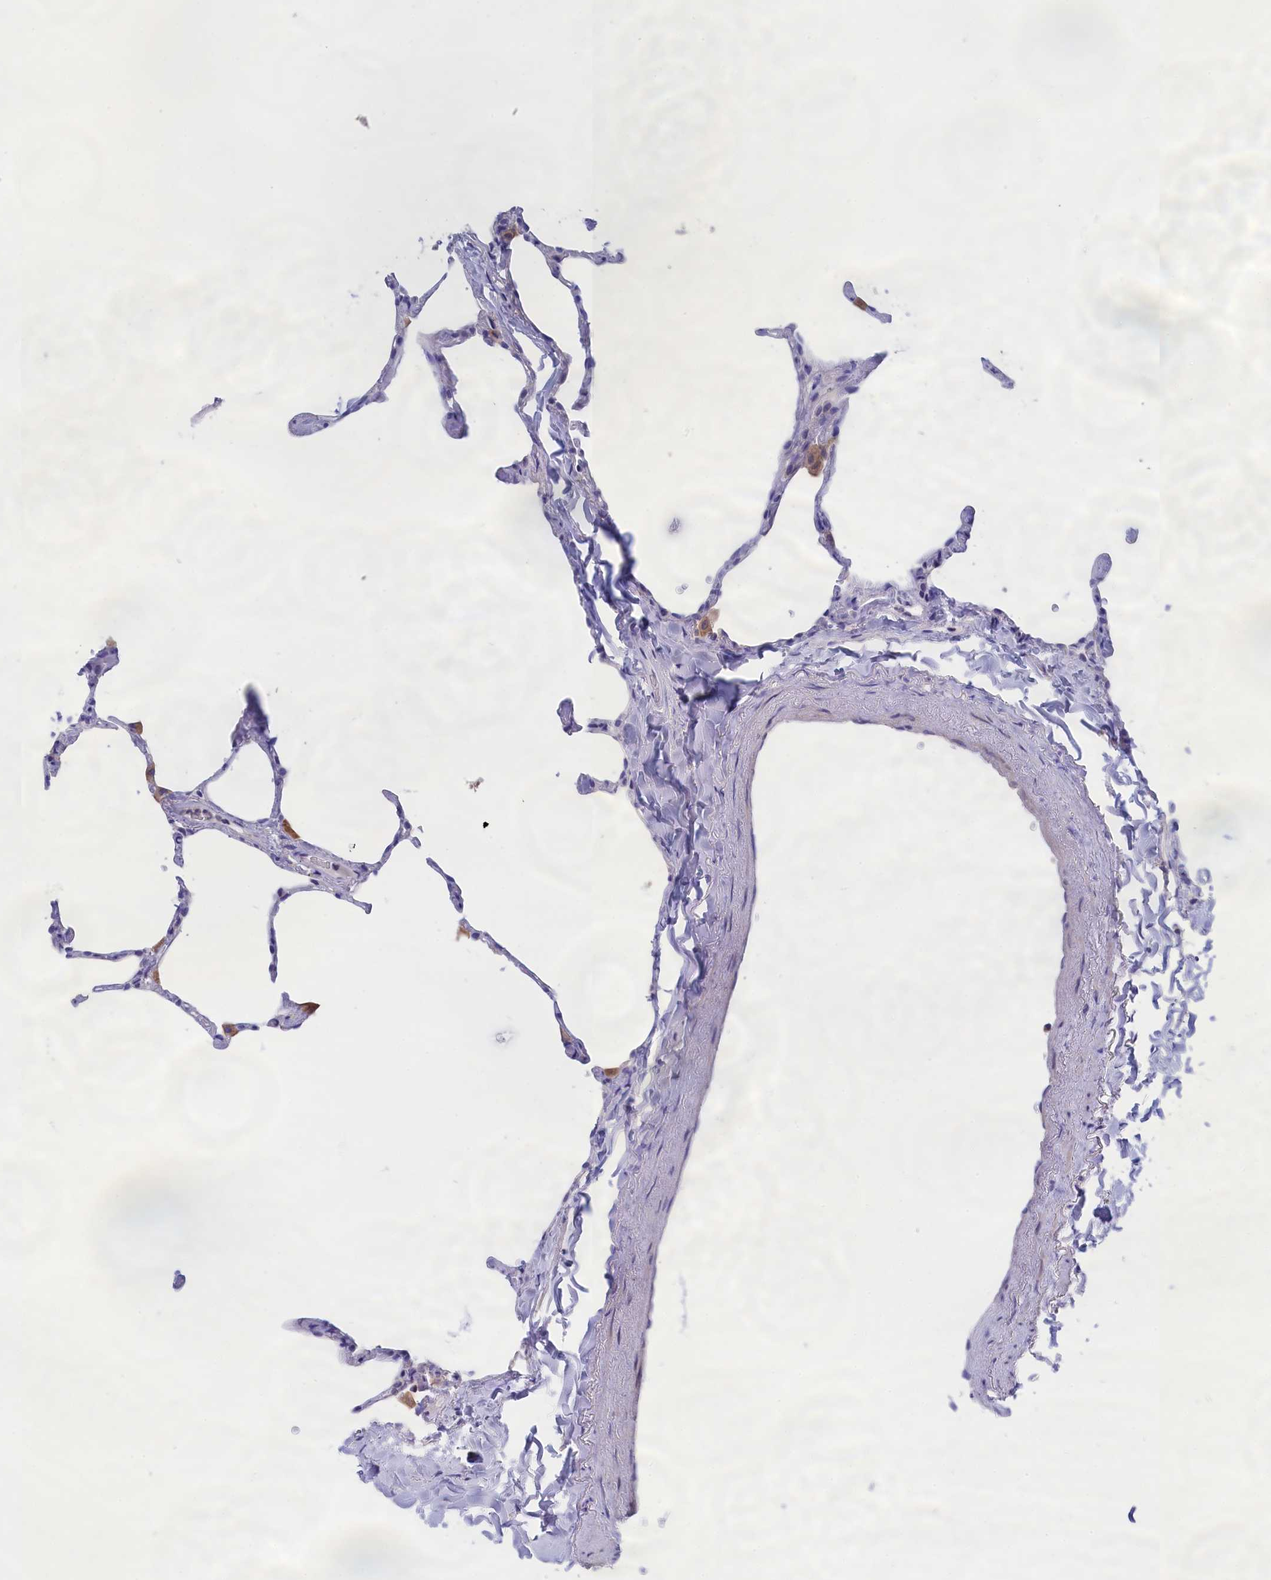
{"staining": {"intensity": "negative", "quantity": "none", "location": "none"}, "tissue": "lung", "cell_type": "Alveolar cells", "image_type": "normal", "snomed": [{"axis": "morphology", "description": "Normal tissue, NOS"}, {"axis": "topography", "description": "Lung"}], "caption": "Immunohistochemistry (IHC) histopathology image of benign lung stained for a protein (brown), which shows no positivity in alveolar cells. The staining is performed using DAB brown chromogen with nuclei counter-stained in using hematoxylin.", "gene": "VPS35L", "patient": {"sex": "male", "age": 65}}